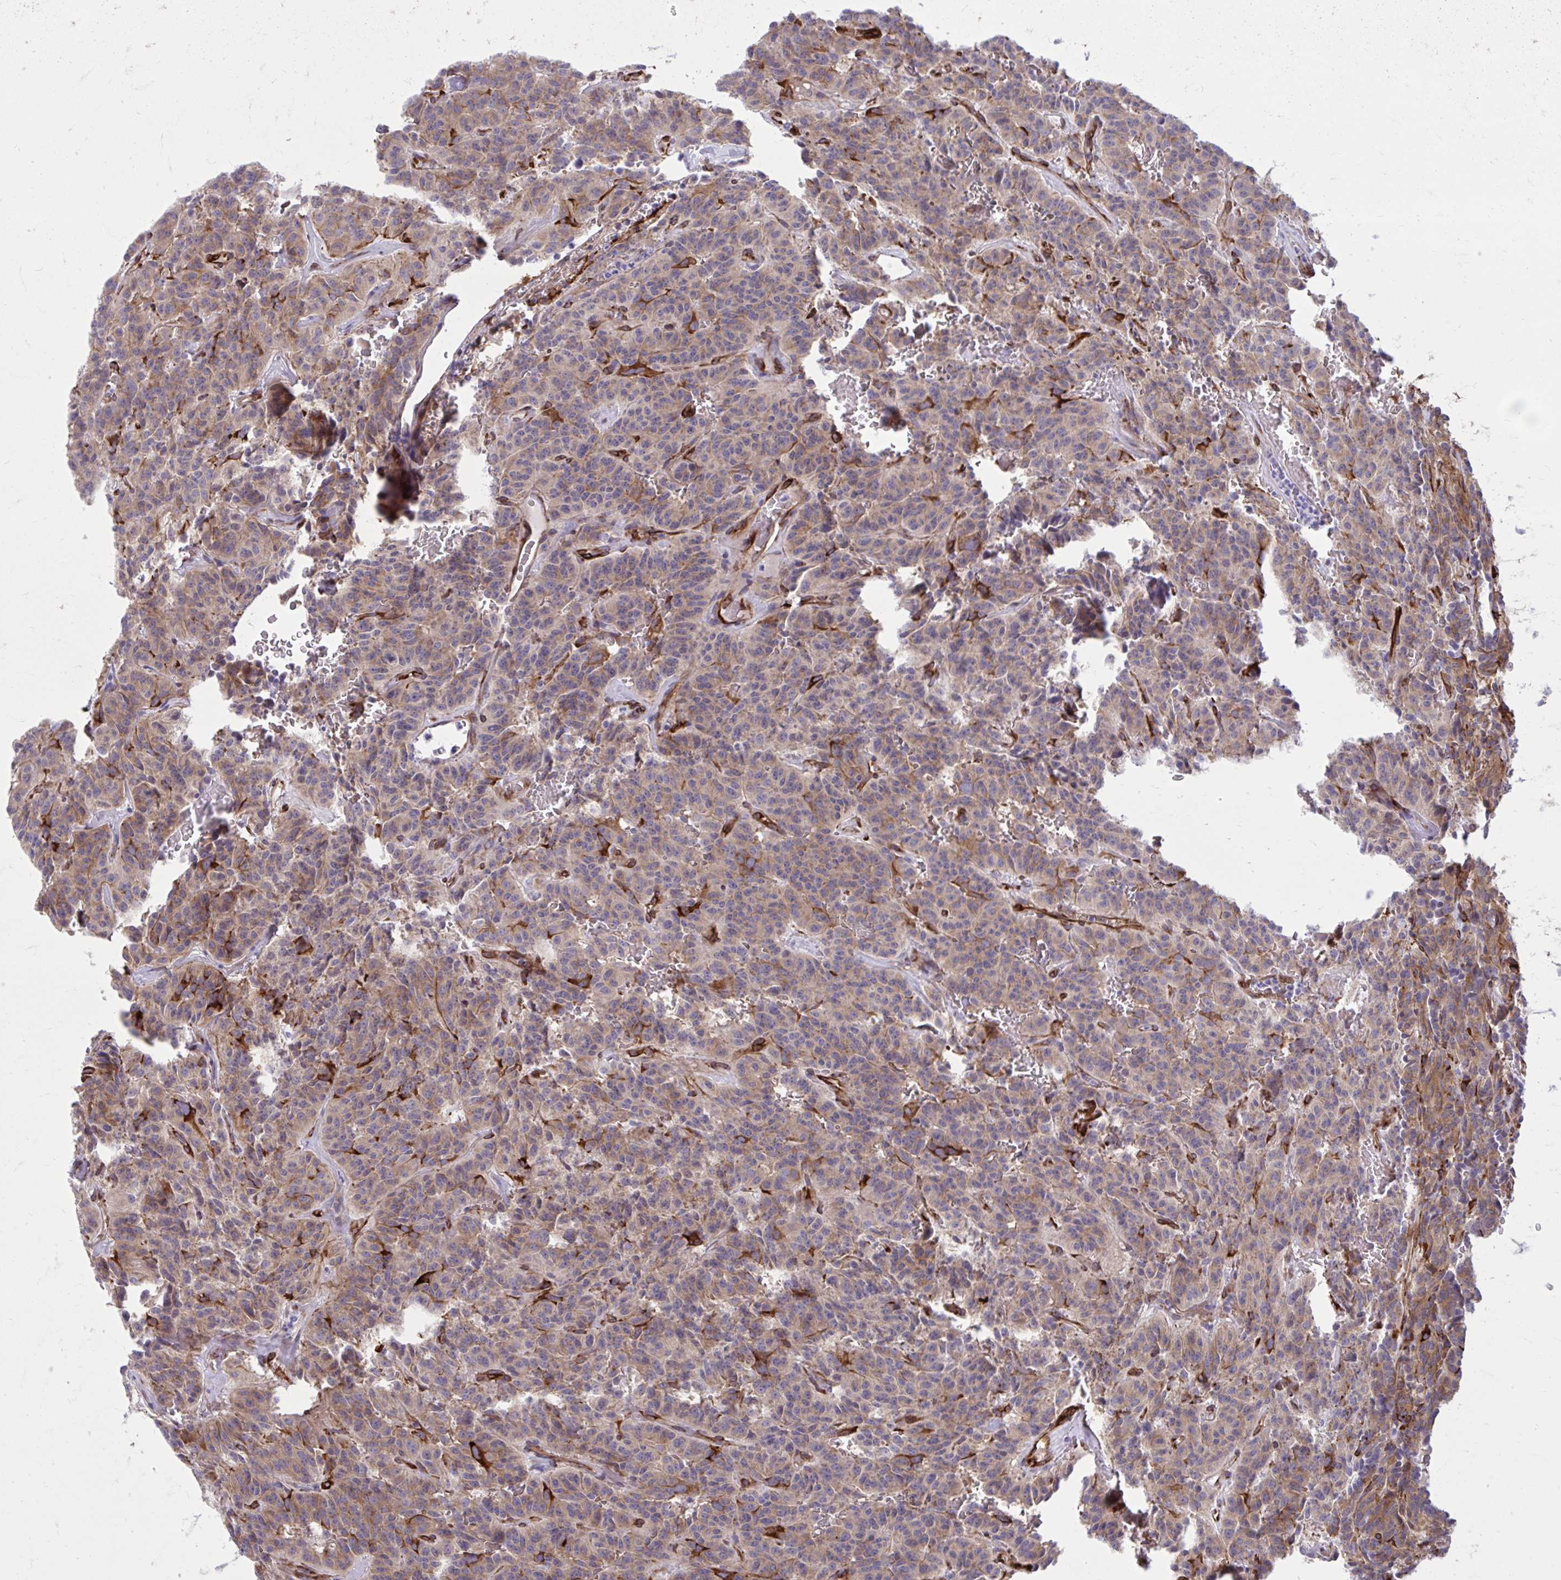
{"staining": {"intensity": "moderate", "quantity": "25%-75%", "location": "cytoplasmic/membranous"}, "tissue": "carcinoid", "cell_type": "Tumor cells", "image_type": "cancer", "snomed": [{"axis": "morphology", "description": "Carcinoid, malignant, NOS"}, {"axis": "topography", "description": "Lung"}], "caption": "Carcinoid (malignant) stained with a protein marker reveals moderate staining in tumor cells.", "gene": "BEND5", "patient": {"sex": "female", "age": 61}}